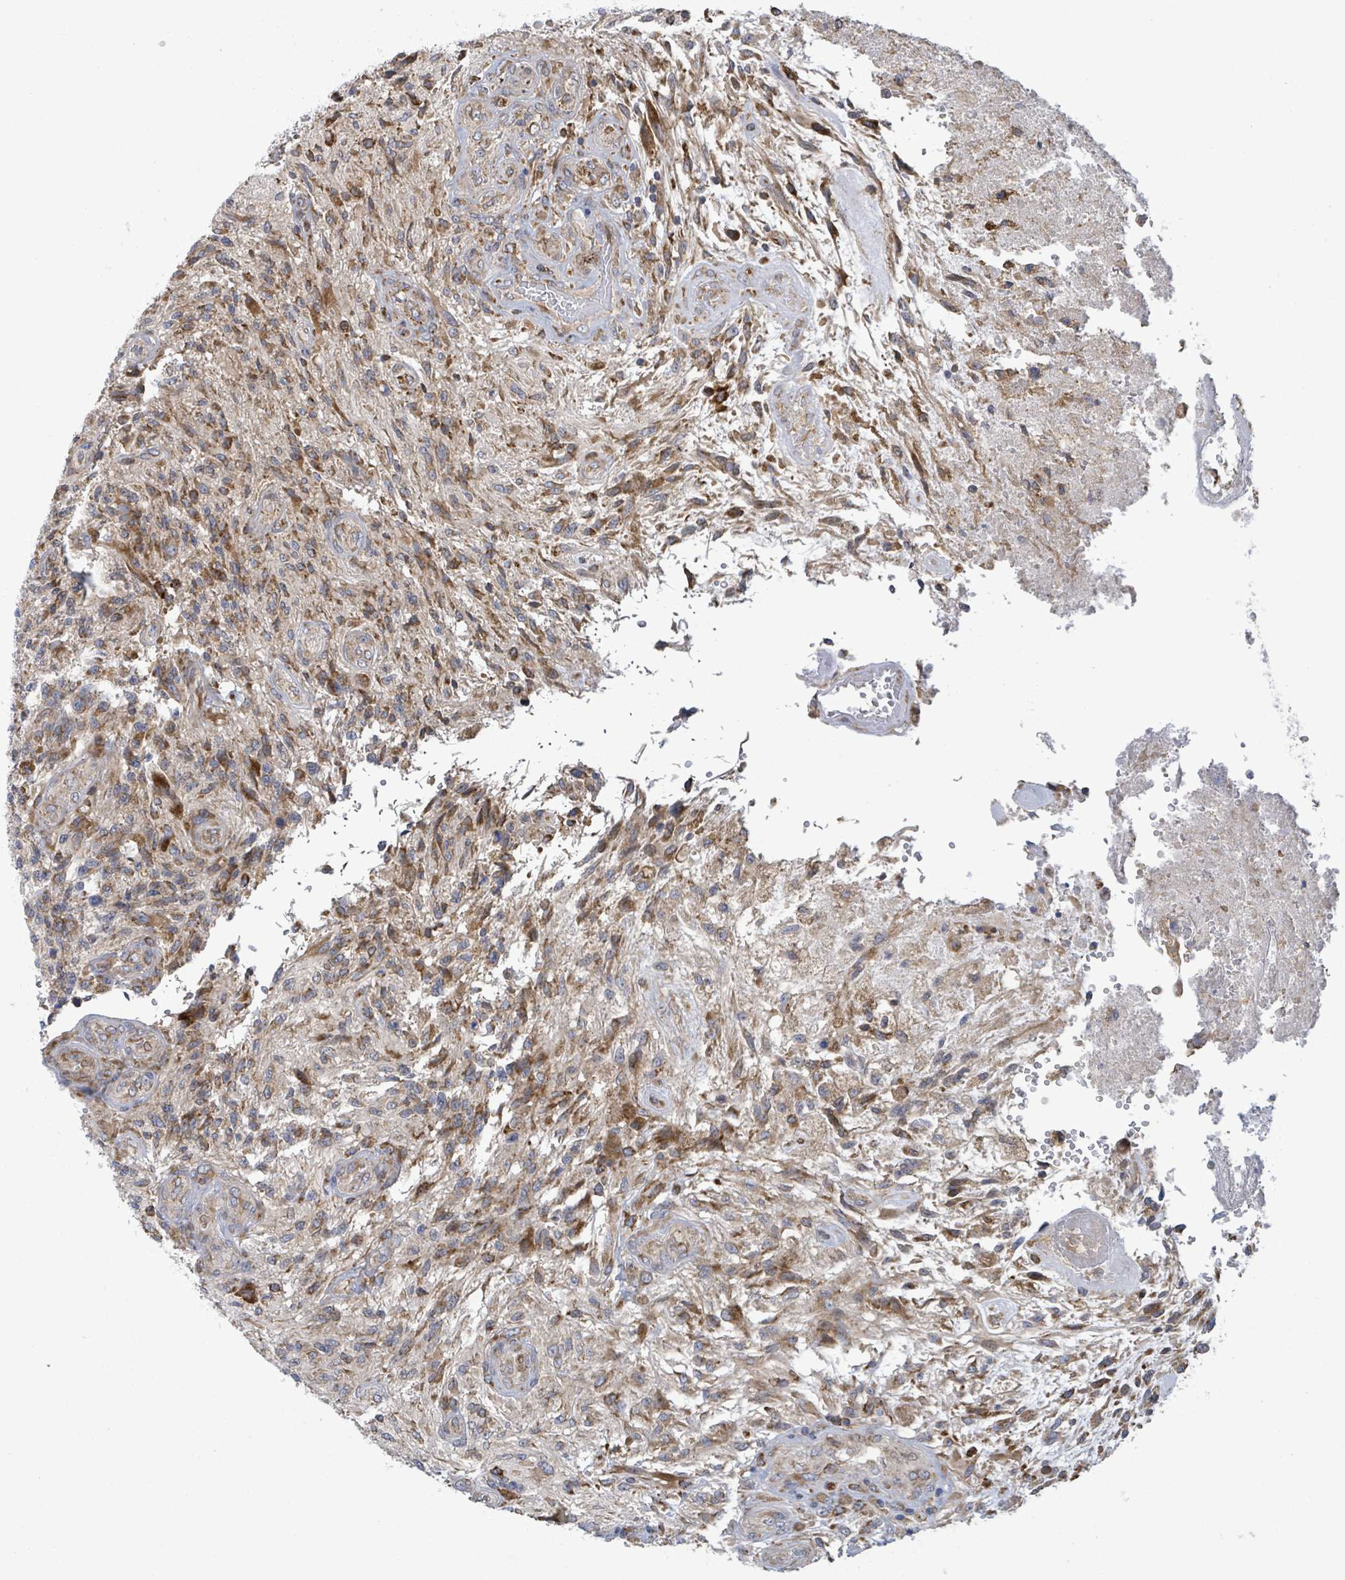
{"staining": {"intensity": "moderate", "quantity": "25%-75%", "location": "cytoplasmic/membranous"}, "tissue": "glioma", "cell_type": "Tumor cells", "image_type": "cancer", "snomed": [{"axis": "morphology", "description": "Glioma, malignant, High grade"}, {"axis": "topography", "description": "Brain"}], "caption": "Malignant glioma (high-grade) tissue shows moderate cytoplasmic/membranous staining in approximately 25%-75% of tumor cells Immunohistochemistry stains the protein of interest in brown and the nuclei are stained blue.", "gene": "NOMO1", "patient": {"sex": "male", "age": 56}}